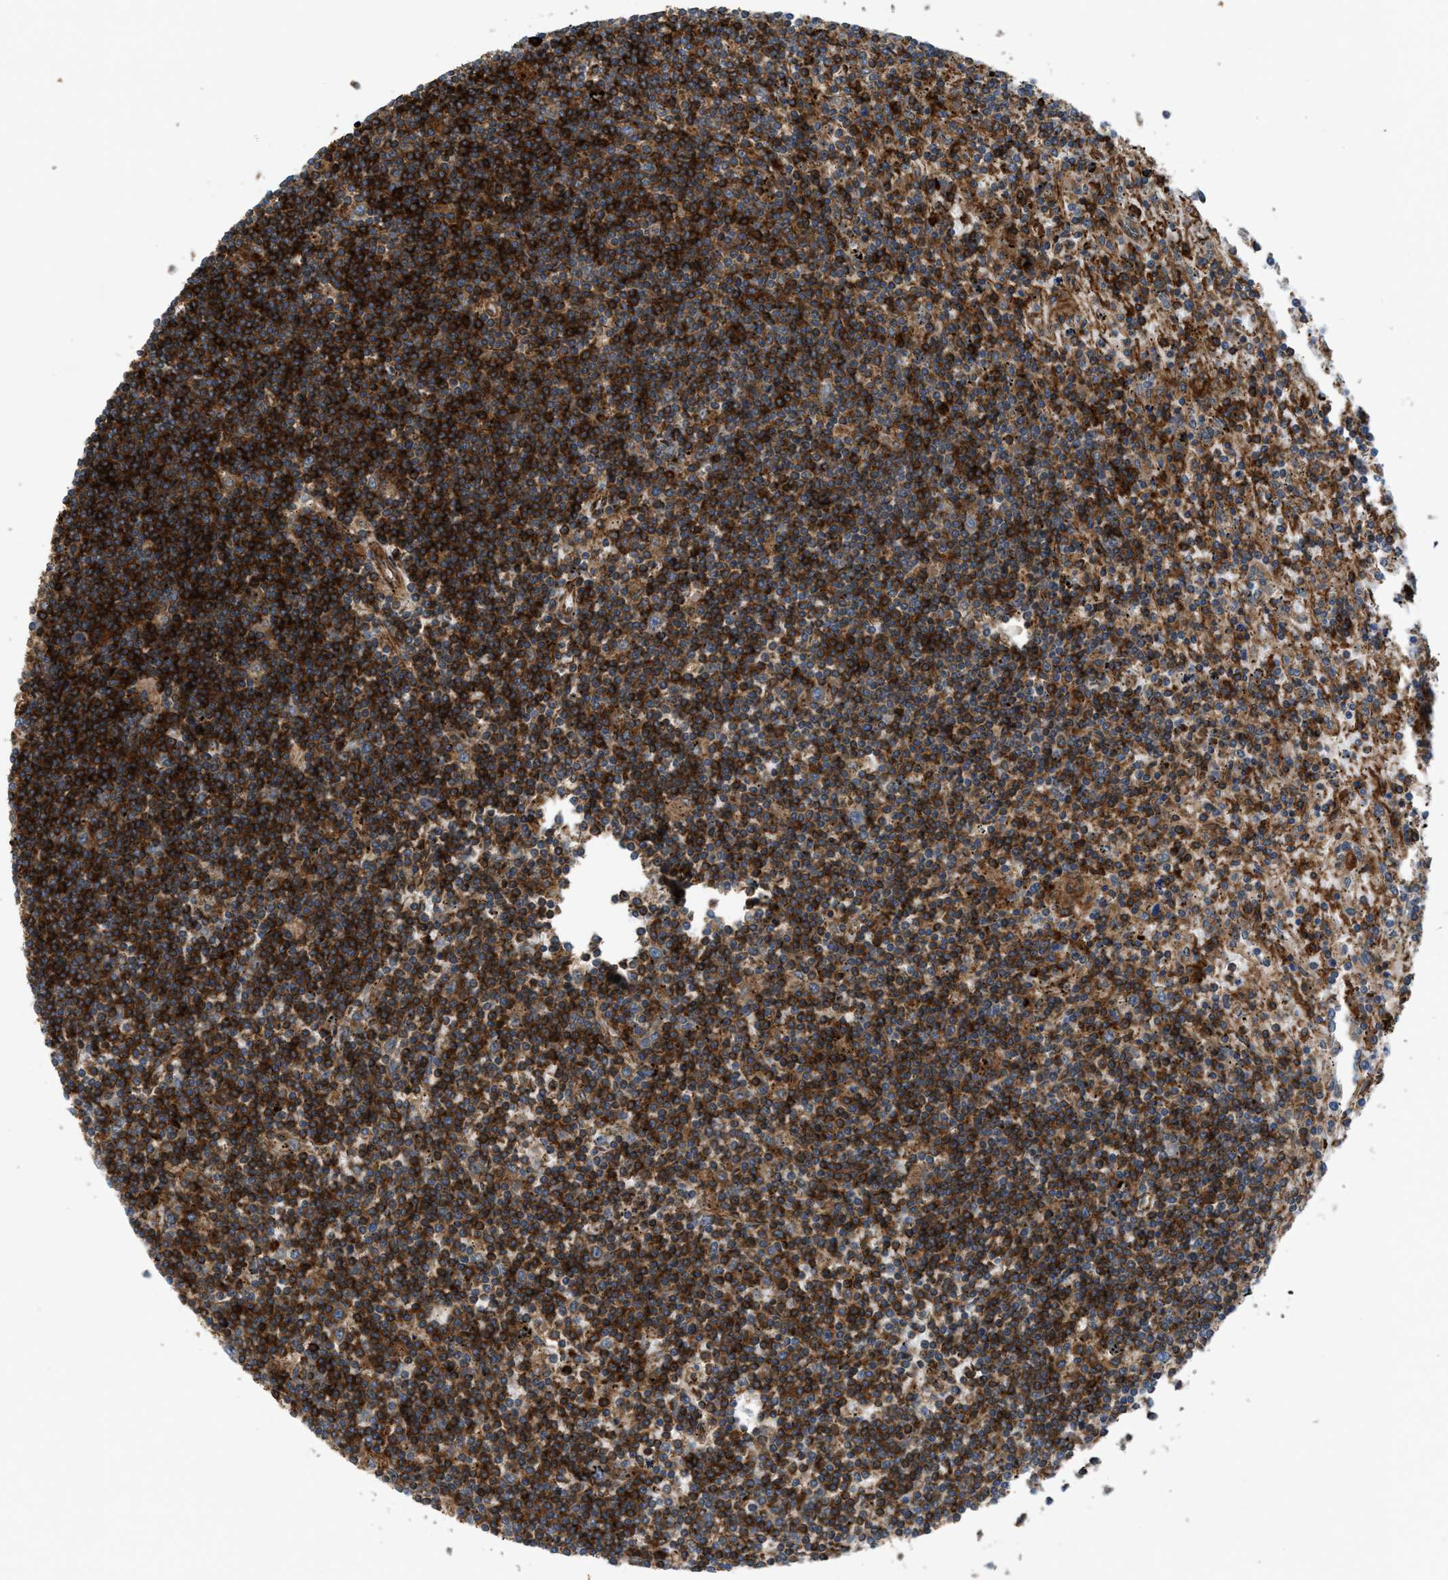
{"staining": {"intensity": "strong", "quantity": ">75%", "location": "cytoplasmic/membranous"}, "tissue": "lymphoma", "cell_type": "Tumor cells", "image_type": "cancer", "snomed": [{"axis": "morphology", "description": "Malignant lymphoma, non-Hodgkin's type, Low grade"}, {"axis": "topography", "description": "Spleen"}], "caption": "A histopathology image of human lymphoma stained for a protein demonstrates strong cytoplasmic/membranous brown staining in tumor cells.", "gene": "EGLN1", "patient": {"sex": "male", "age": 76}}